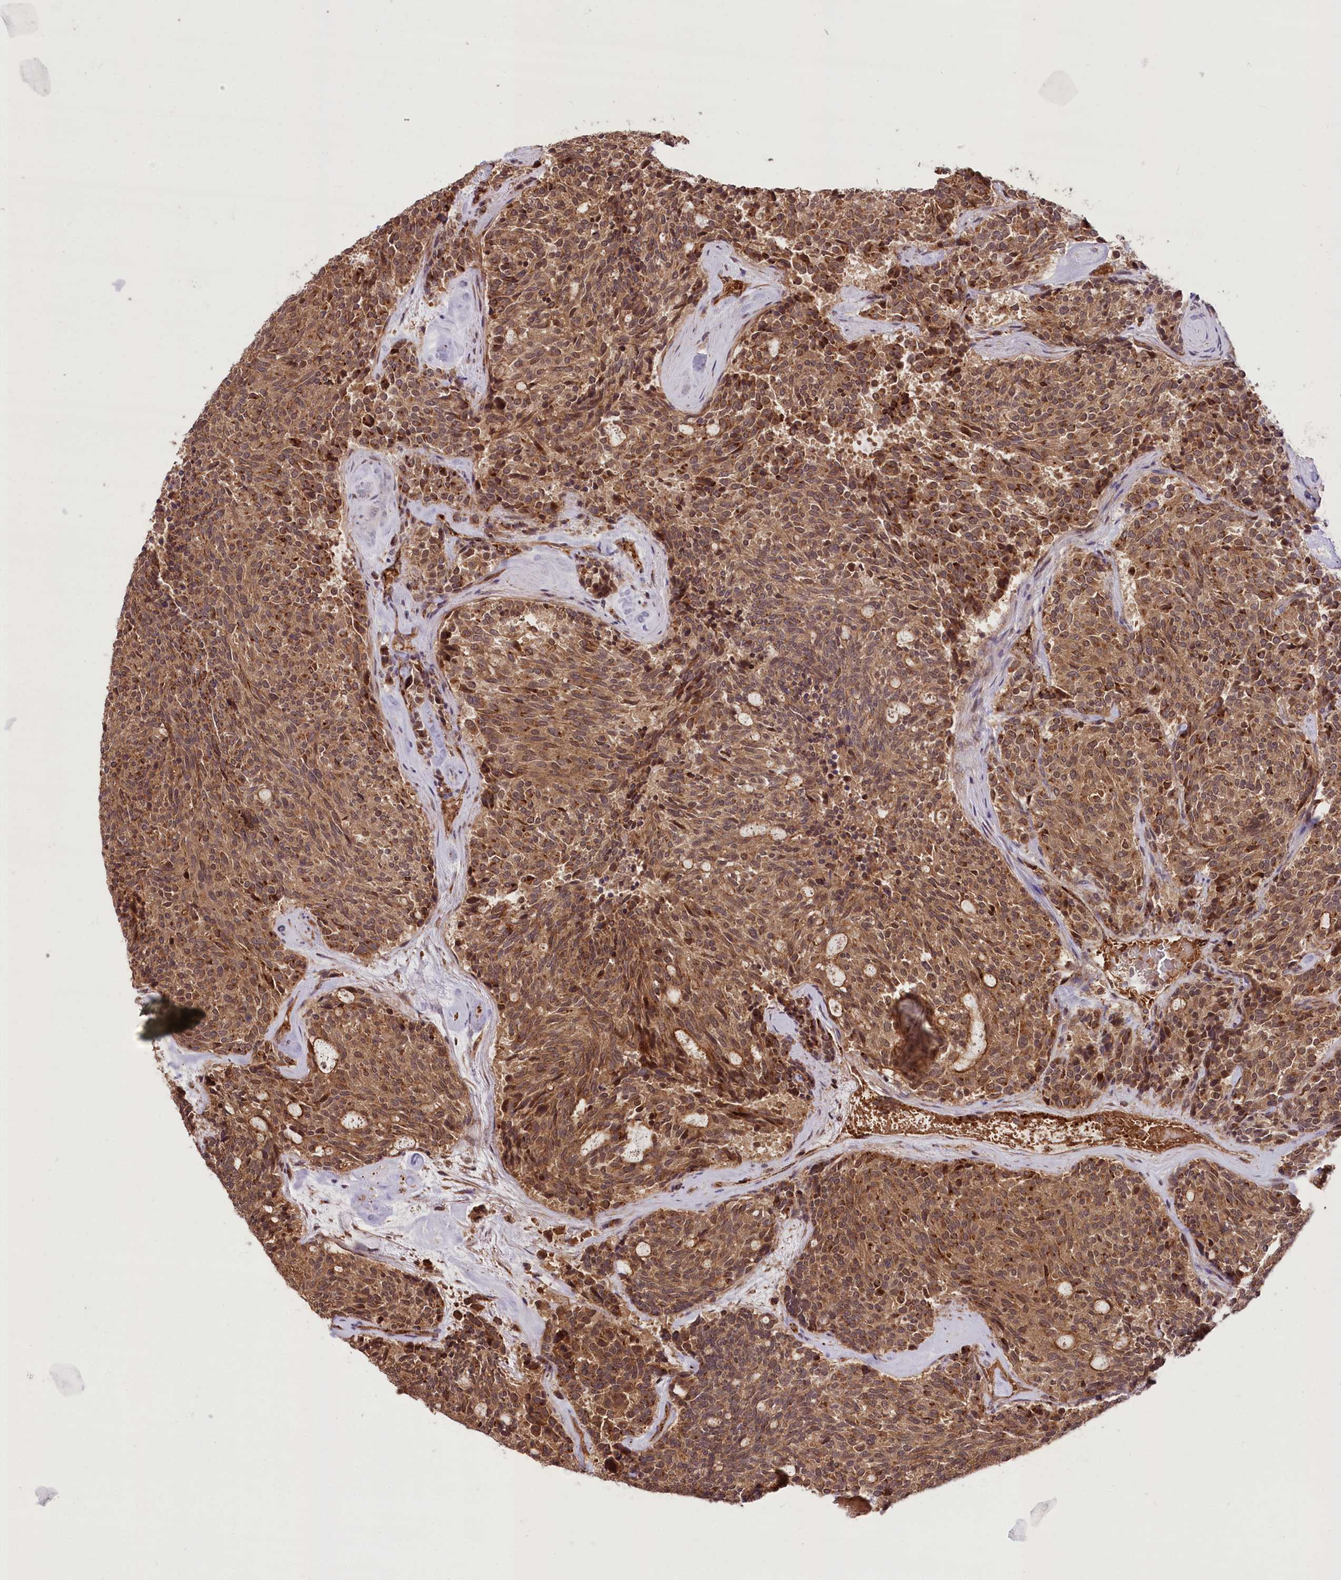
{"staining": {"intensity": "moderate", "quantity": ">75%", "location": "cytoplasmic/membranous,nuclear"}, "tissue": "carcinoid", "cell_type": "Tumor cells", "image_type": "cancer", "snomed": [{"axis": "morphology", "description": "Carcinoid, malignant, NOS"}, {"axis": "topography", "description": "Pancreas"}], "caption": "Malignant carcinoid was stained to show a protein in brown. There is medium levels of moderate cytoplasmic/membranous and nuclear positivity in about >75% of tumor cells.", "gene": "CARD19", "patient": {"sex": "female", "age": 54}}